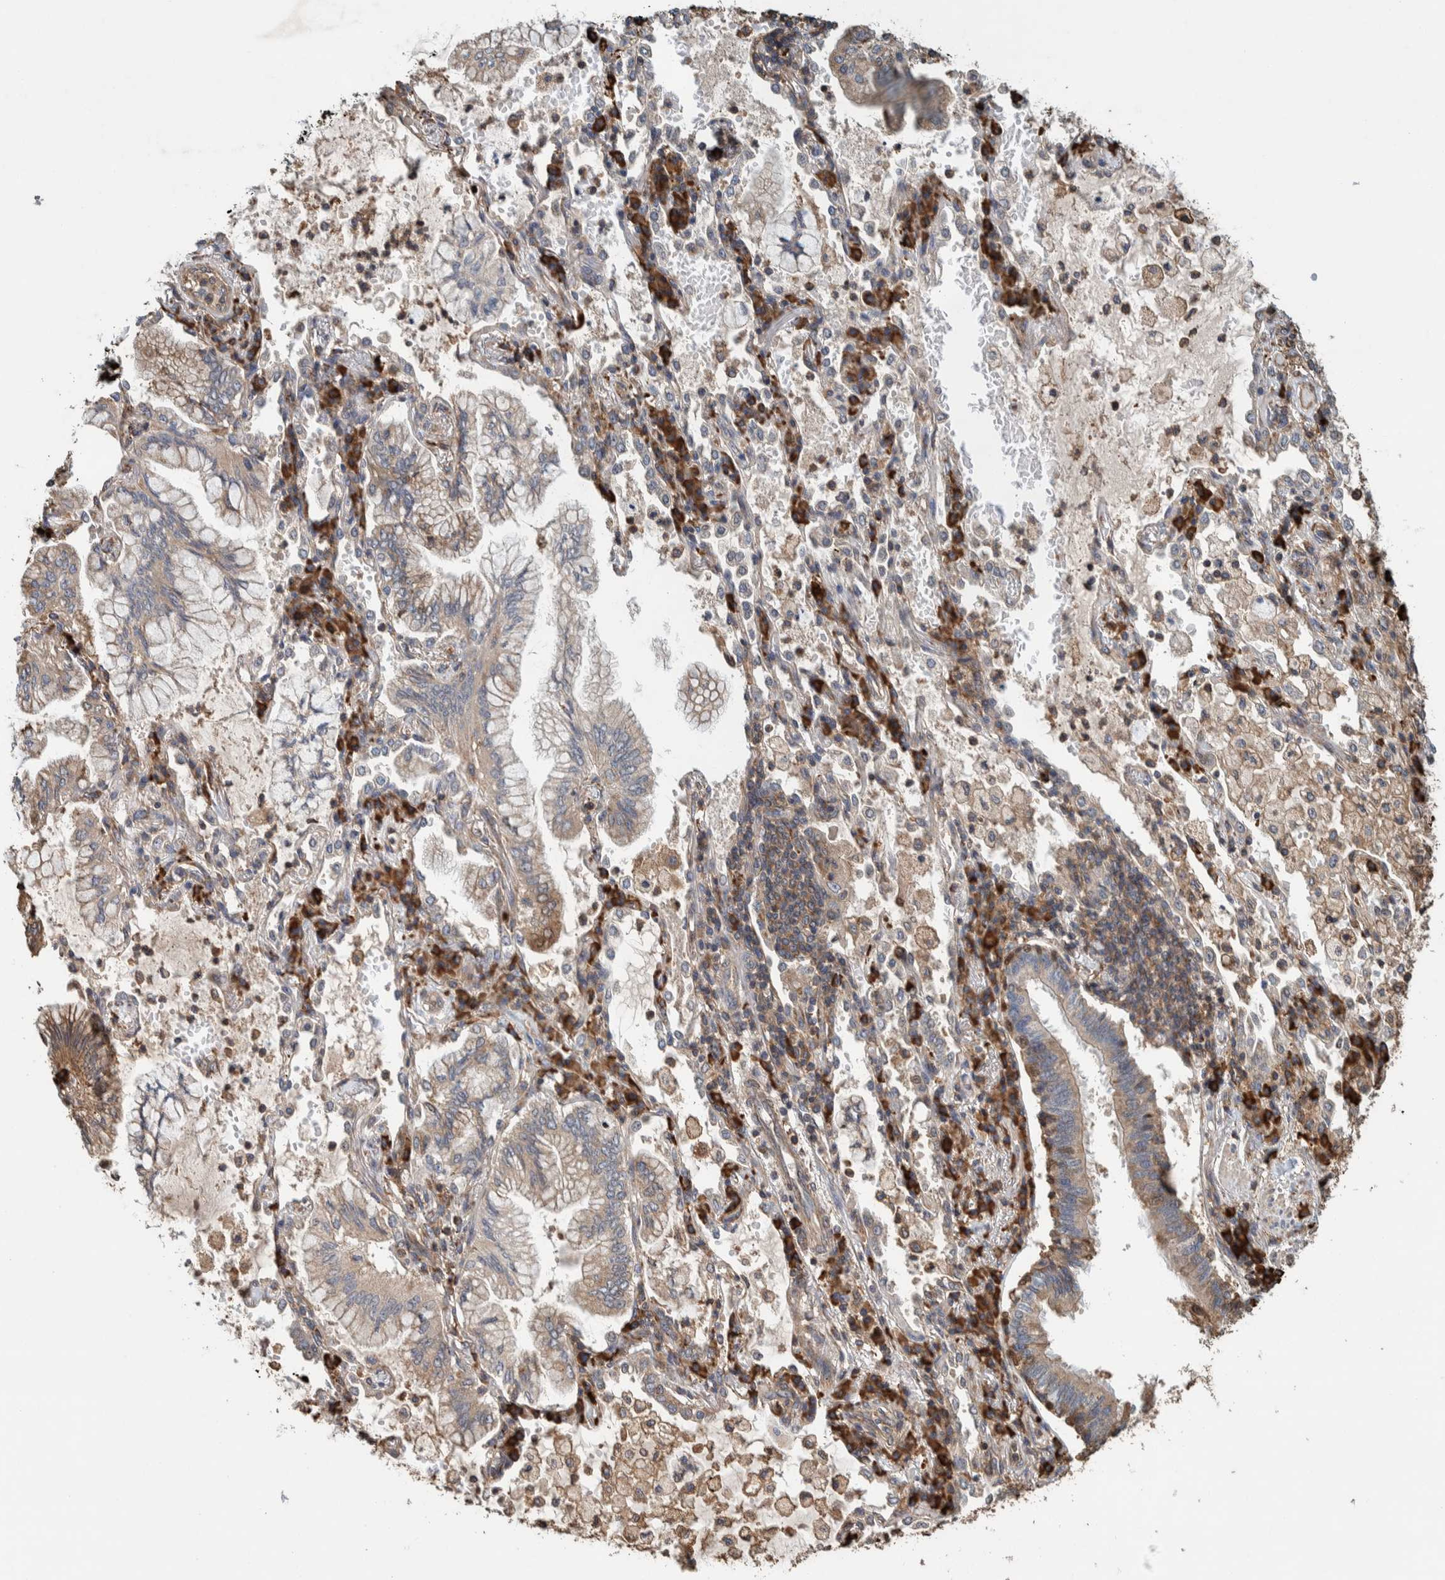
{"staining": {"intensity": "weak", "quantity": ">75%", "location": "cytoplasmic/membranous"}, "tissue": "lung cancer", "cell_type": "Tumor cells", "image_type": "cancer", "snomed": [{"axis": "morphology", "description": "Adenocarcinoma, NOS"}, {"axis": "topography", "description": "Lung"}], "caption": "A brown stain shows weak cytoplasmic/membranous positivity of a protein in human lung adenocarcinoma tumor cells.", "gene": "PLA2G3", "patient": {"sex": "female", "age": 70}}